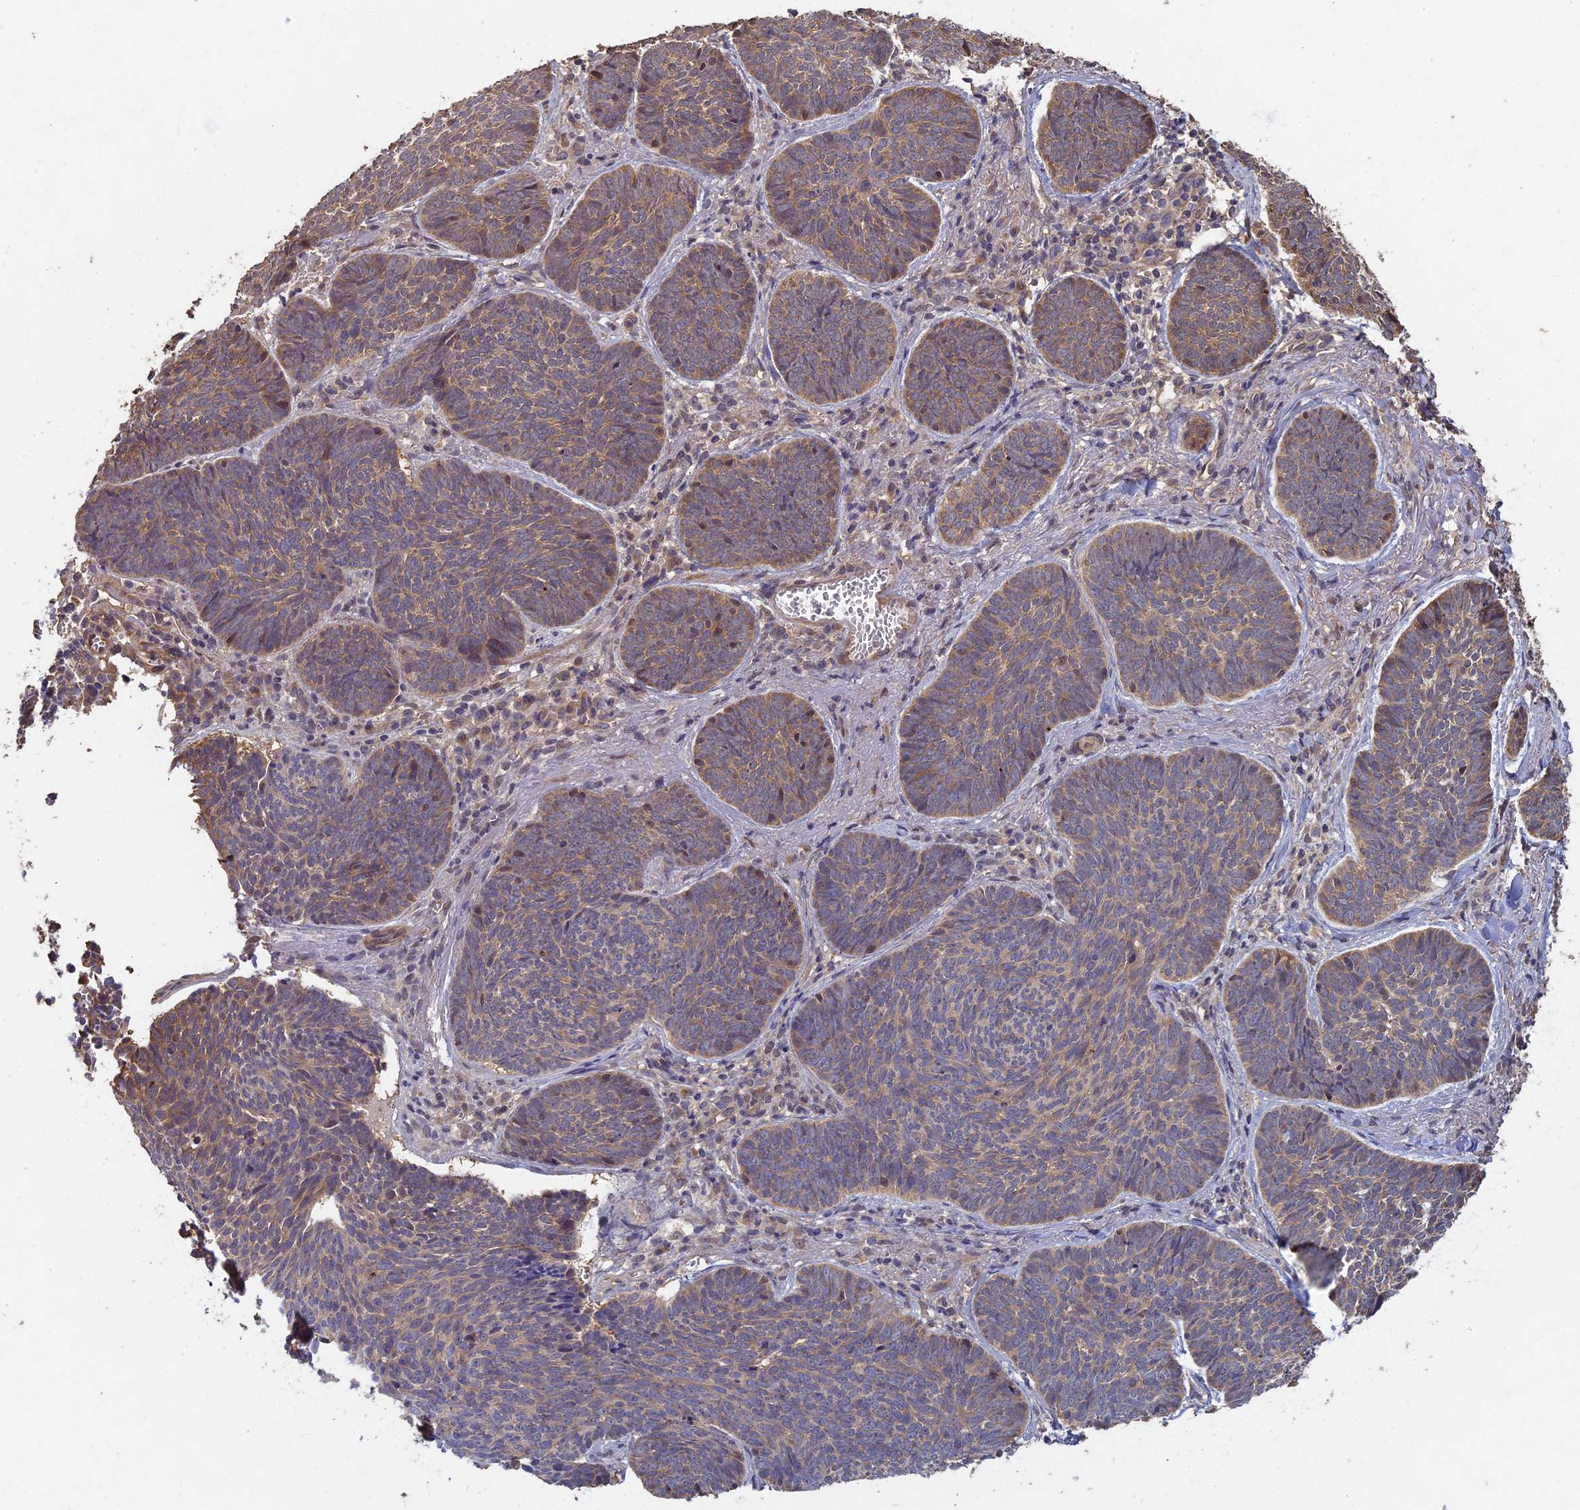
{"staining": {"intensity": "weak", "quantity": ">75%", "location": "cytoplasmic/membranous"}, "tissue": "skin cancer", "cell_type": "Tumor cells", "image_type": "cancer", "snomed": [{"axis": "morphology", "description": "Basal cell carcinoma"}, {"axis": "topography", "description": "Skin"}], "caption": "DAB immunohistochemical staining of human skin cancer demonstrates weak cytoplasmic/membranous protein positivity in approximately >75% of tumor cells.", "gene": "RSPH3", "patient": {"sex": "female", "age": 74}}